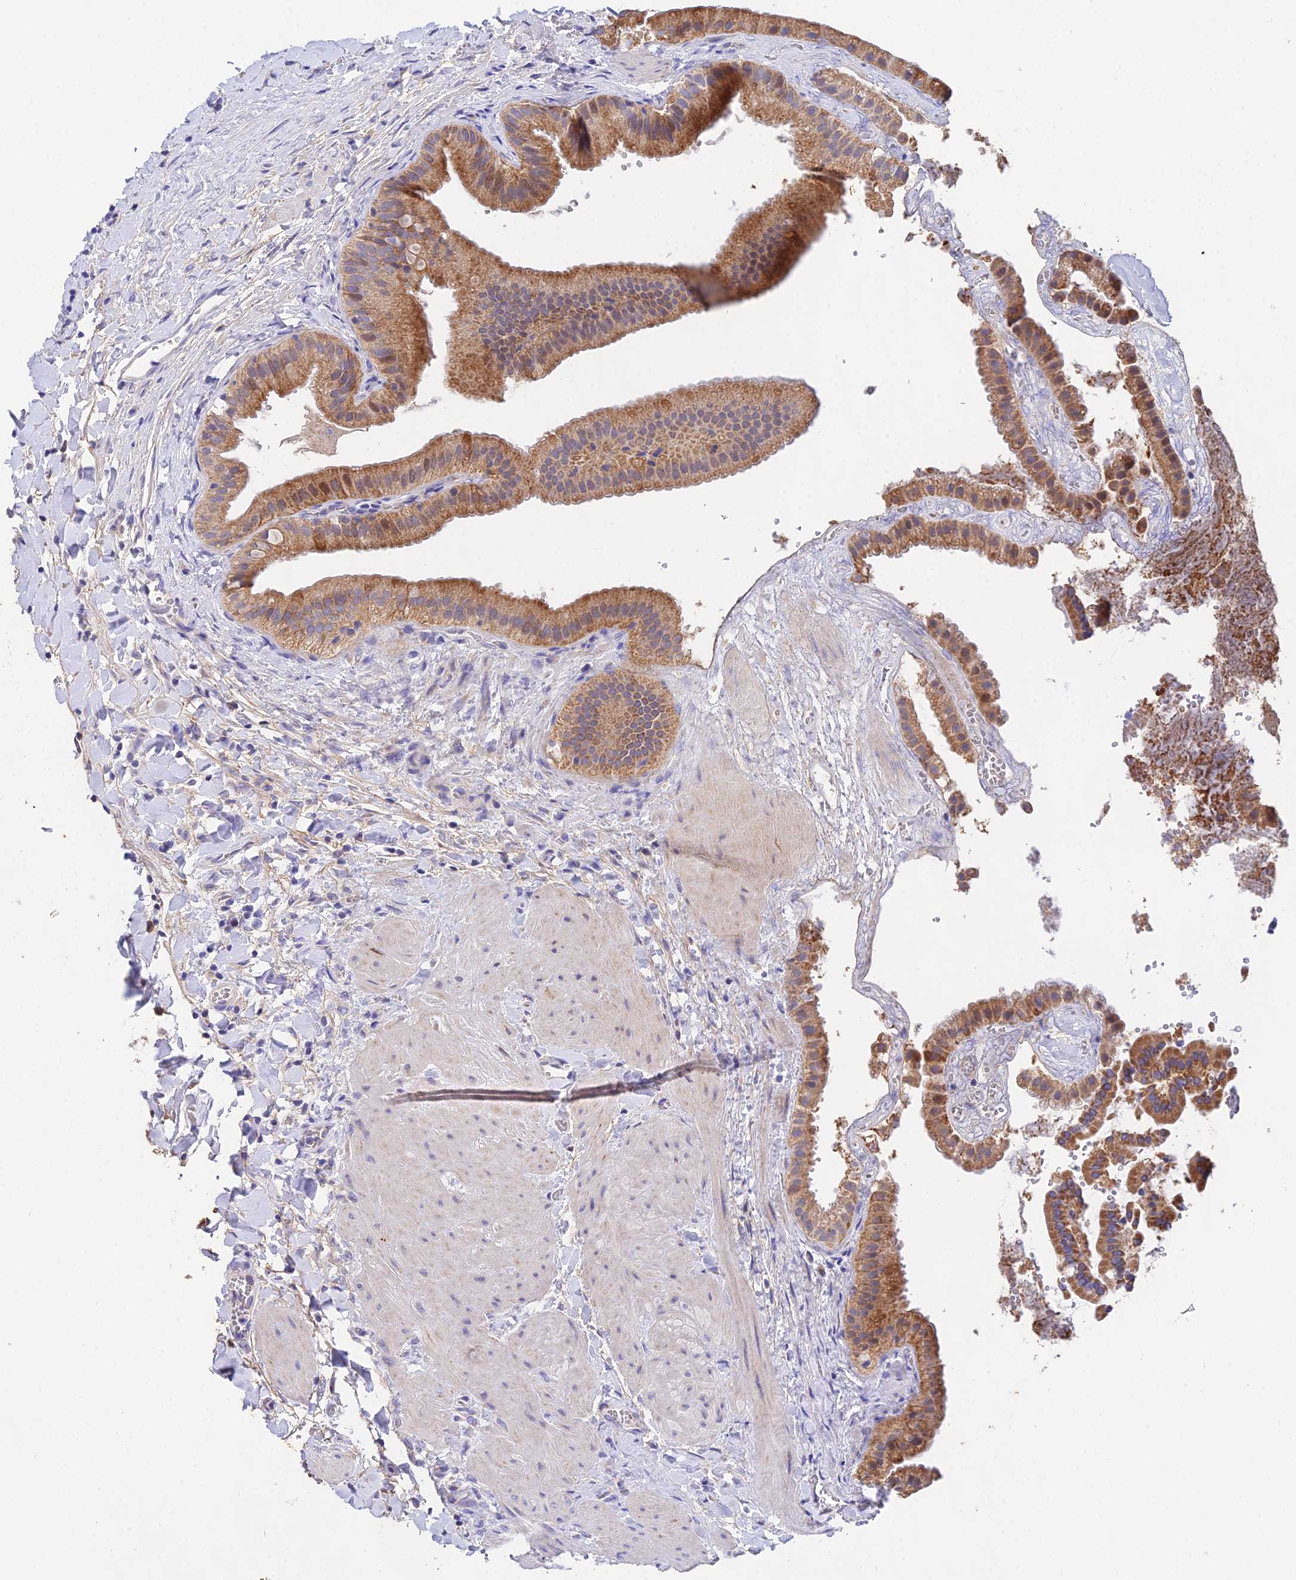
{"staining": {"intensity": "moderate", "quantity": ">75%", "location": "cytoplasmic/membranous"}, "tissue": "gallbladder", "cell_type": "Glandular cells", "image_type": "normal", "snomed": [{"axis": "morphology", "description": "Normal tissue, NOS"}, {"axis": "topography", "description": "Gallbladder"}], "caption": "Gallbladder stained with a brown dye shows moderate cytoplasmic/membranous positive positivity in about >75% of glandular cells.", "gene": "PPP2R2A", "patient": {"sex": "male", "age": 55}}